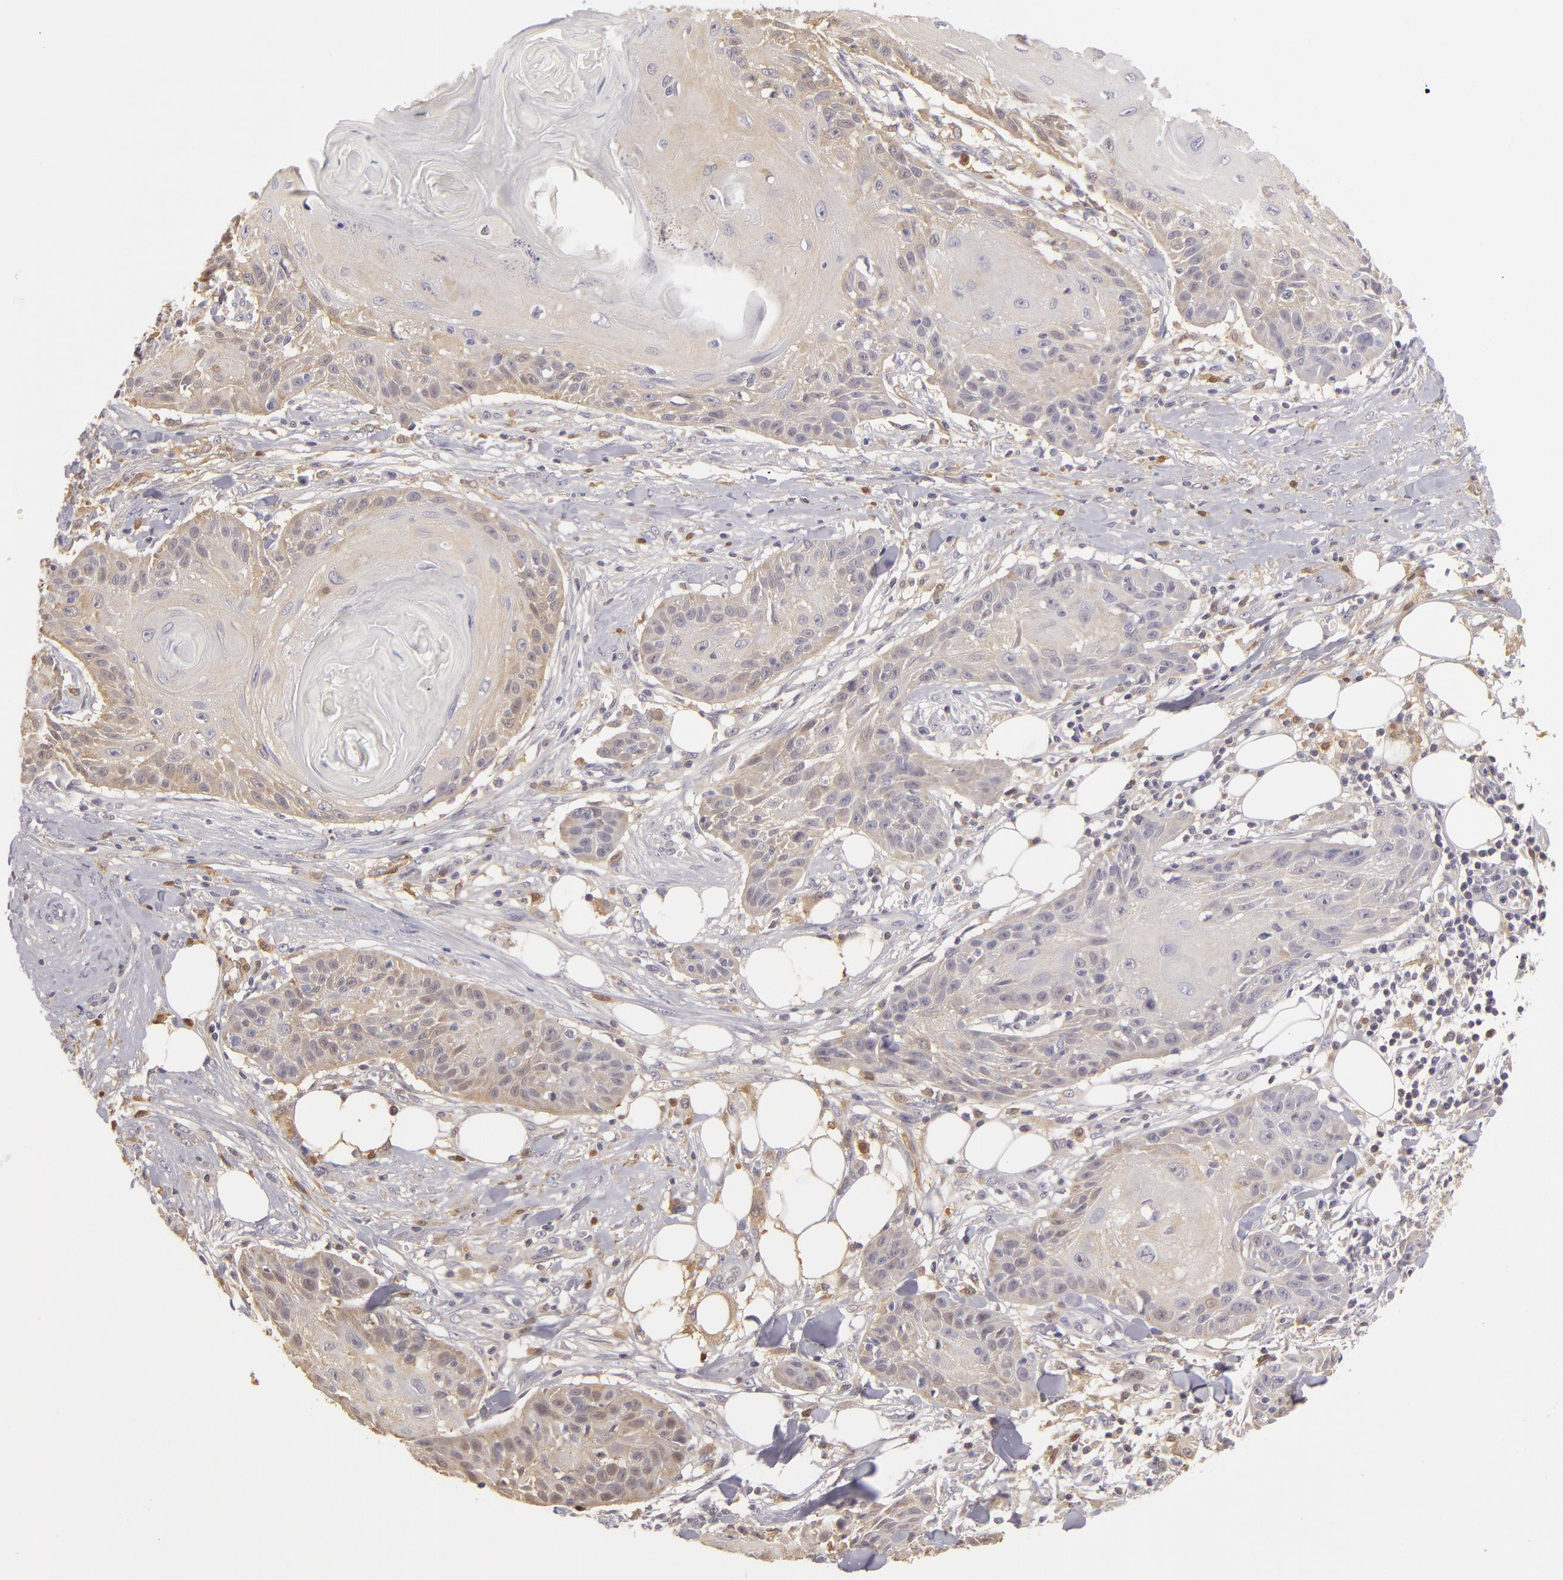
{"staining": {"intensity": "negative", "quantity": "none", "location": "none"}, "tissue": "skin cancer", "cell_type": "Tumor cells", "image_type": "cancer", "snomed": [{"axis": "morphology", "description": "Squamous cell carcinoma, NOS"}, {"axis": "topography", "description": "Skin"}], "caption": "Immunohistochemistry of human skin squamous cell carcinoma displays no positivity in tumor cells. The staining is performed using DAB (3,3'-diaminobenzidine) brown chromogen with nuclei counter-stained in using hematoxylin.", "gene": "GNPDA1", "patient": {"sex": "female", "age": 88}}